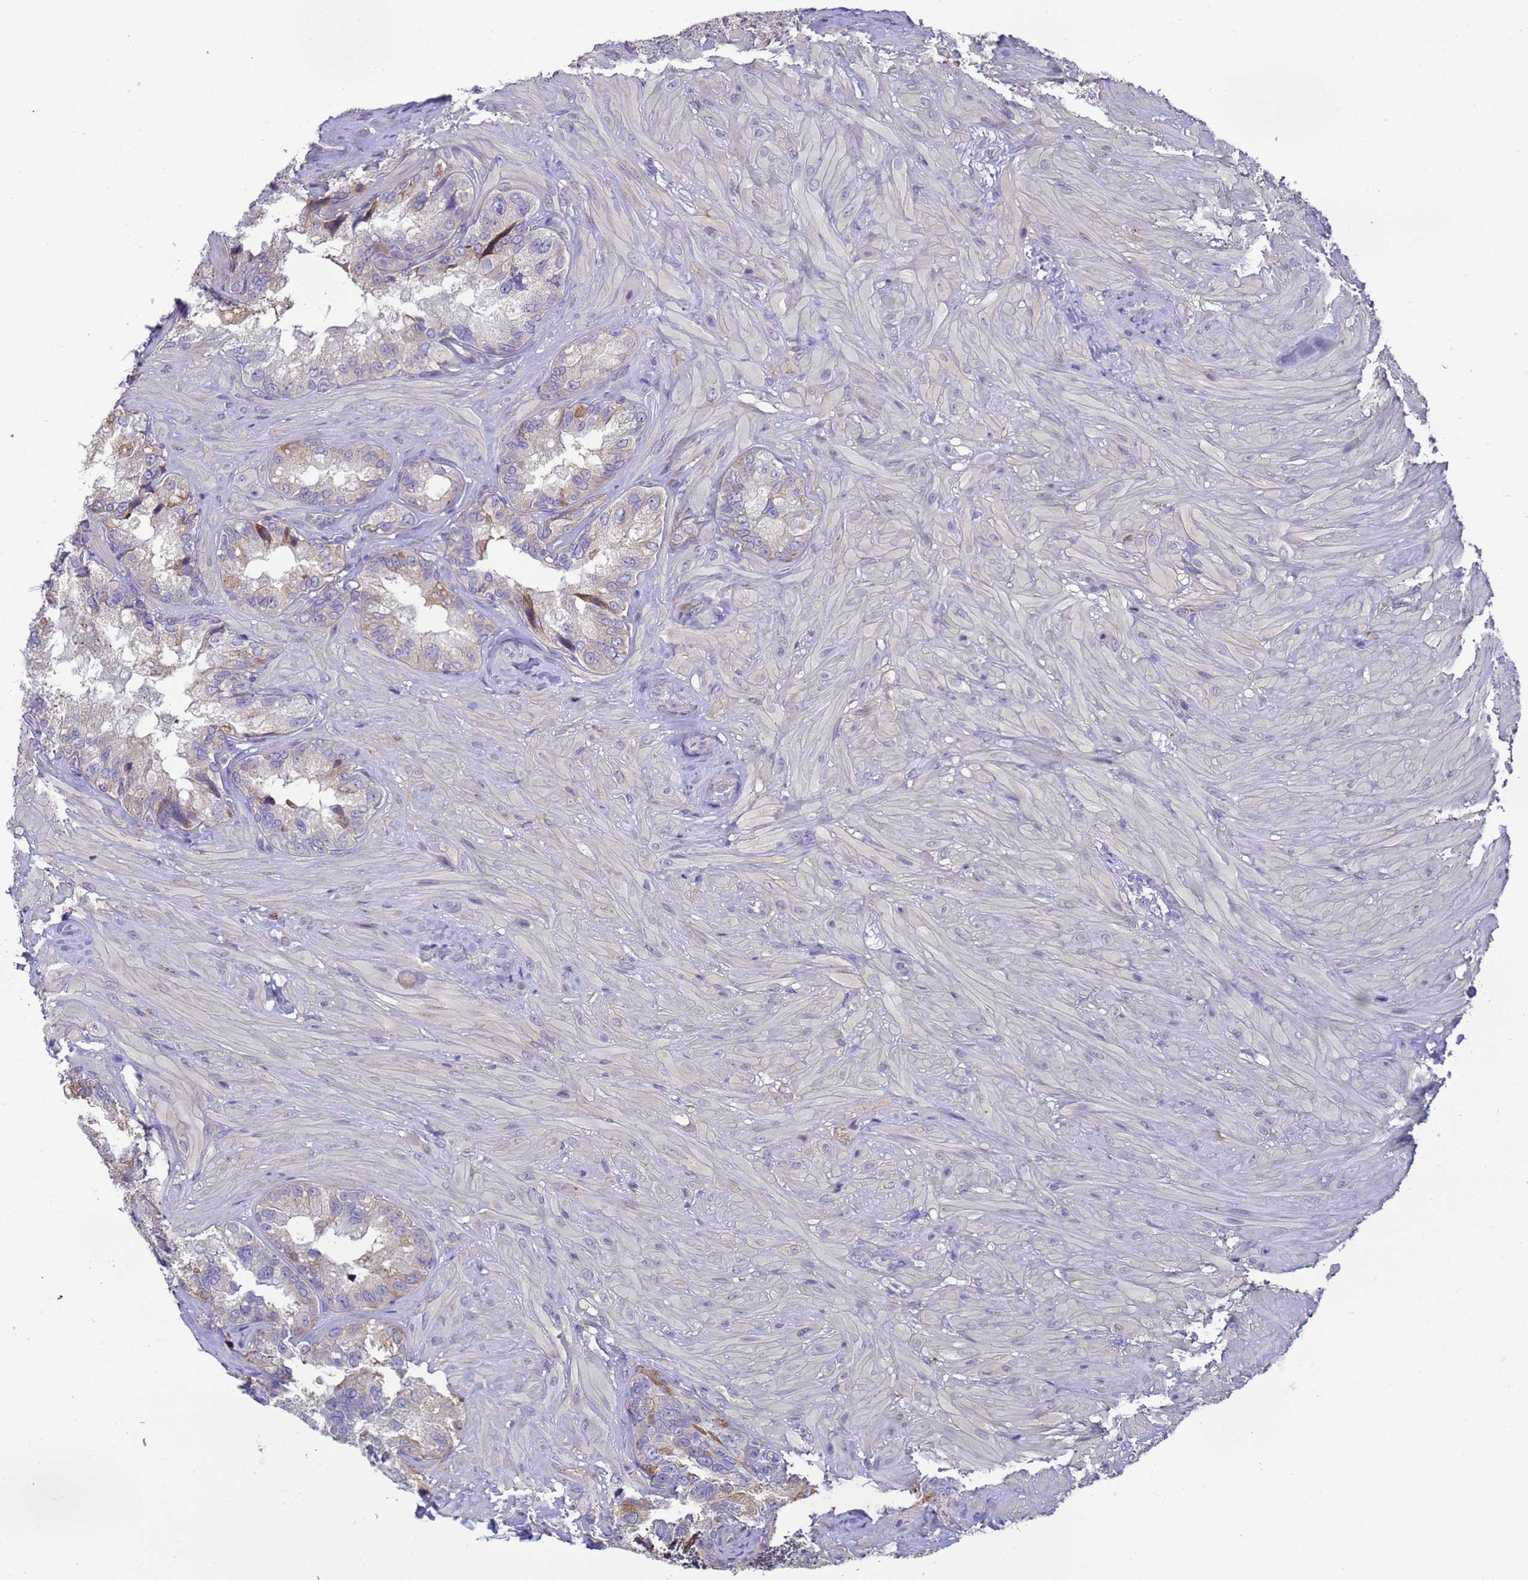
{"staining": {"intensity": "weak", "quantity": "<25%", "location": "cytoplasmic/membranous"}, "tissue": "seminal vesicle", "cell_type": "Glandular cells", "image_type": "normal", "snomed": [{"axis": "morphology", "description": "Normal tissue, NOS"}, {"axis": "topography", "description": "Seminal veicle"}, {"axis": "topography", "description": "Peripheral nerve tissue"}], "caption": "DAB (3,3'-diaminobenzidine) immunohistochemical staining of normal human seminal vesicle shows no significant expression in glandular cells.", "gene": "TRPC6", "patient": {"sex": "male", "age": 67}}